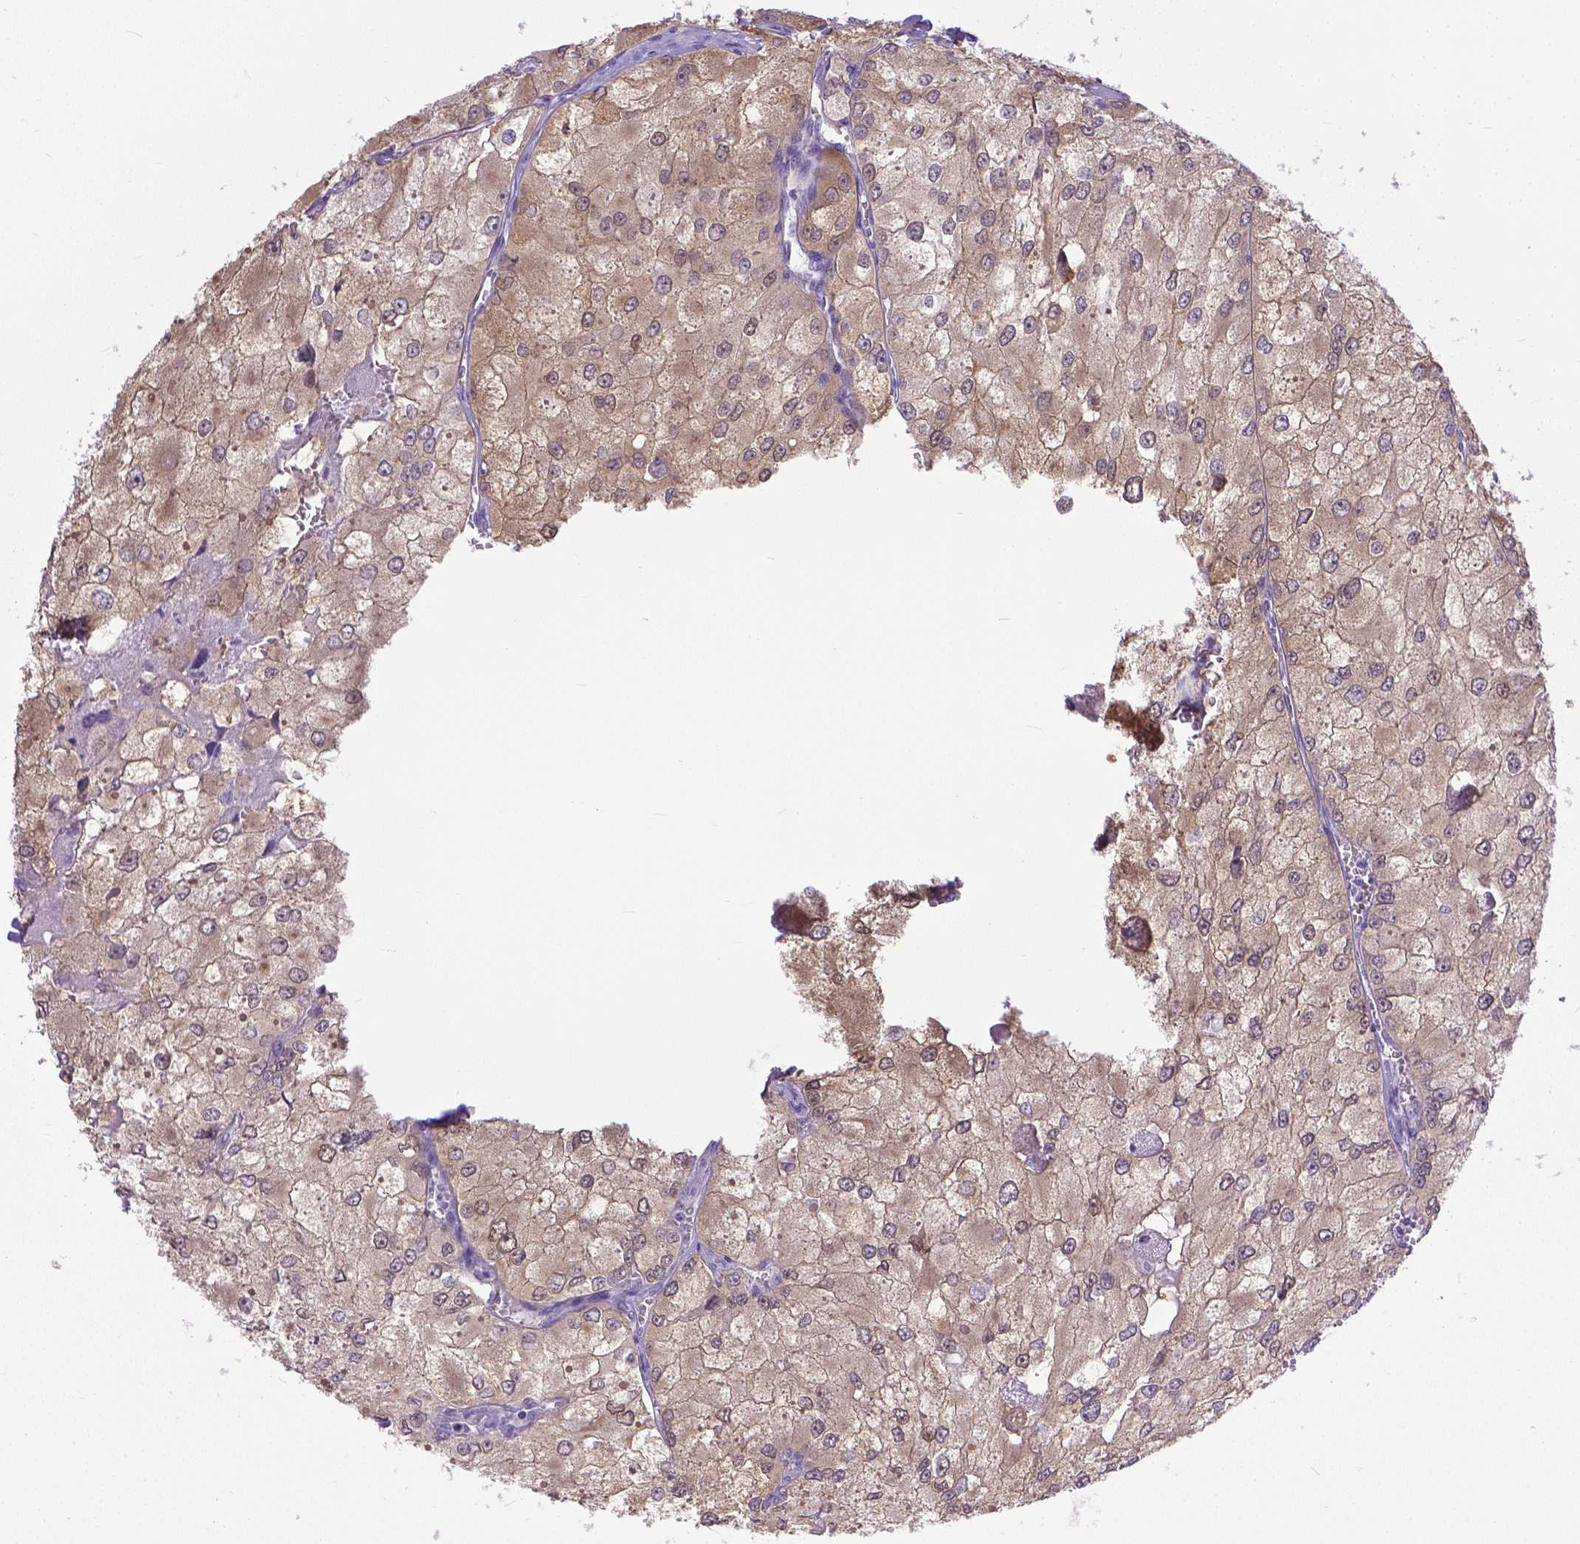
{"staining": {"intensity": "weak", "quantity": ">75%", "location": "cytoplasmic/membranous"}, "tissue": "renal cancer", "cell_type": "Tumor cells", "image_type": "cancer", "snomed": [{"axis": "morphology", "description": "Adenocarcinoma, NOS"}, {"axis": "topography", "description": "Kidney"}], "caption": "Human adenocarcinoma (renal) stained with a protein marker demonstrates weak staining in tumor cells.", "gene": "TTLL6", "patient": {"sex": "female", "age": 70}}